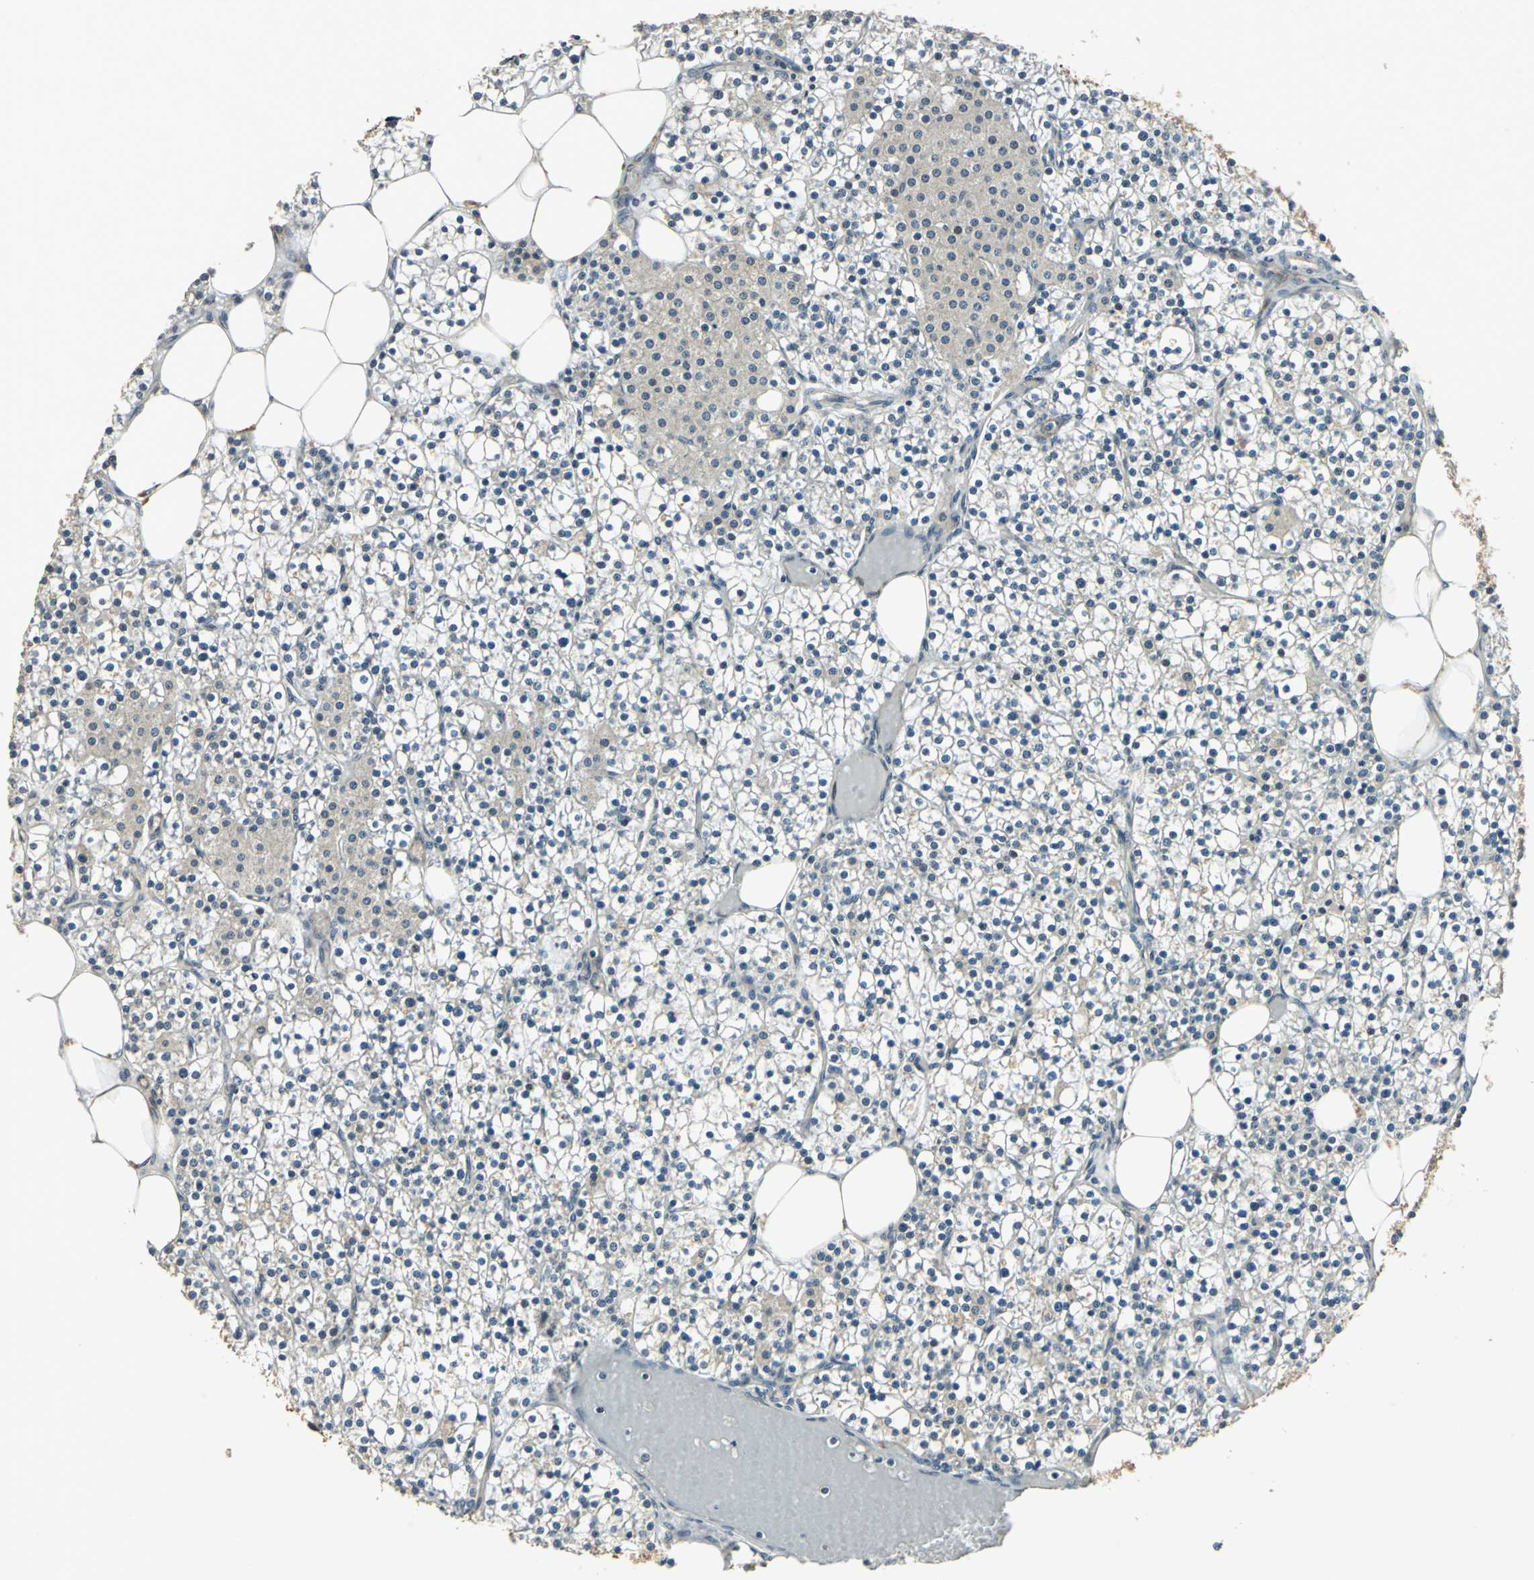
{"staining": {"intensity": "weak", "quantity": ">75%", "location": "cytoplasmic/membranous"}, "tissue": "parathyroid gland", "cell_type": "Glandular cells", "image_type": "normal", "snomed": [{"axis": "morphology", "description": "Normal tissue, NOS"}, {"axis": "topography", "description": "Parathyroid gland"}], "caption": "Immunohistochemical staining of unremarkable human parathyroid gland exhibits low levels of weak cytoplasmic/membranous expression in approximately >75% of glandular cells. The staining was performed using DAB (3,3'-diaminobenzidine) to visualize the protein expression in brown, while the nuclei were stained in blue with hematoxylin (Magnification: 20x).", "gene": "RAPGEF1", "patient": {"sex": "female", "age": 63}}